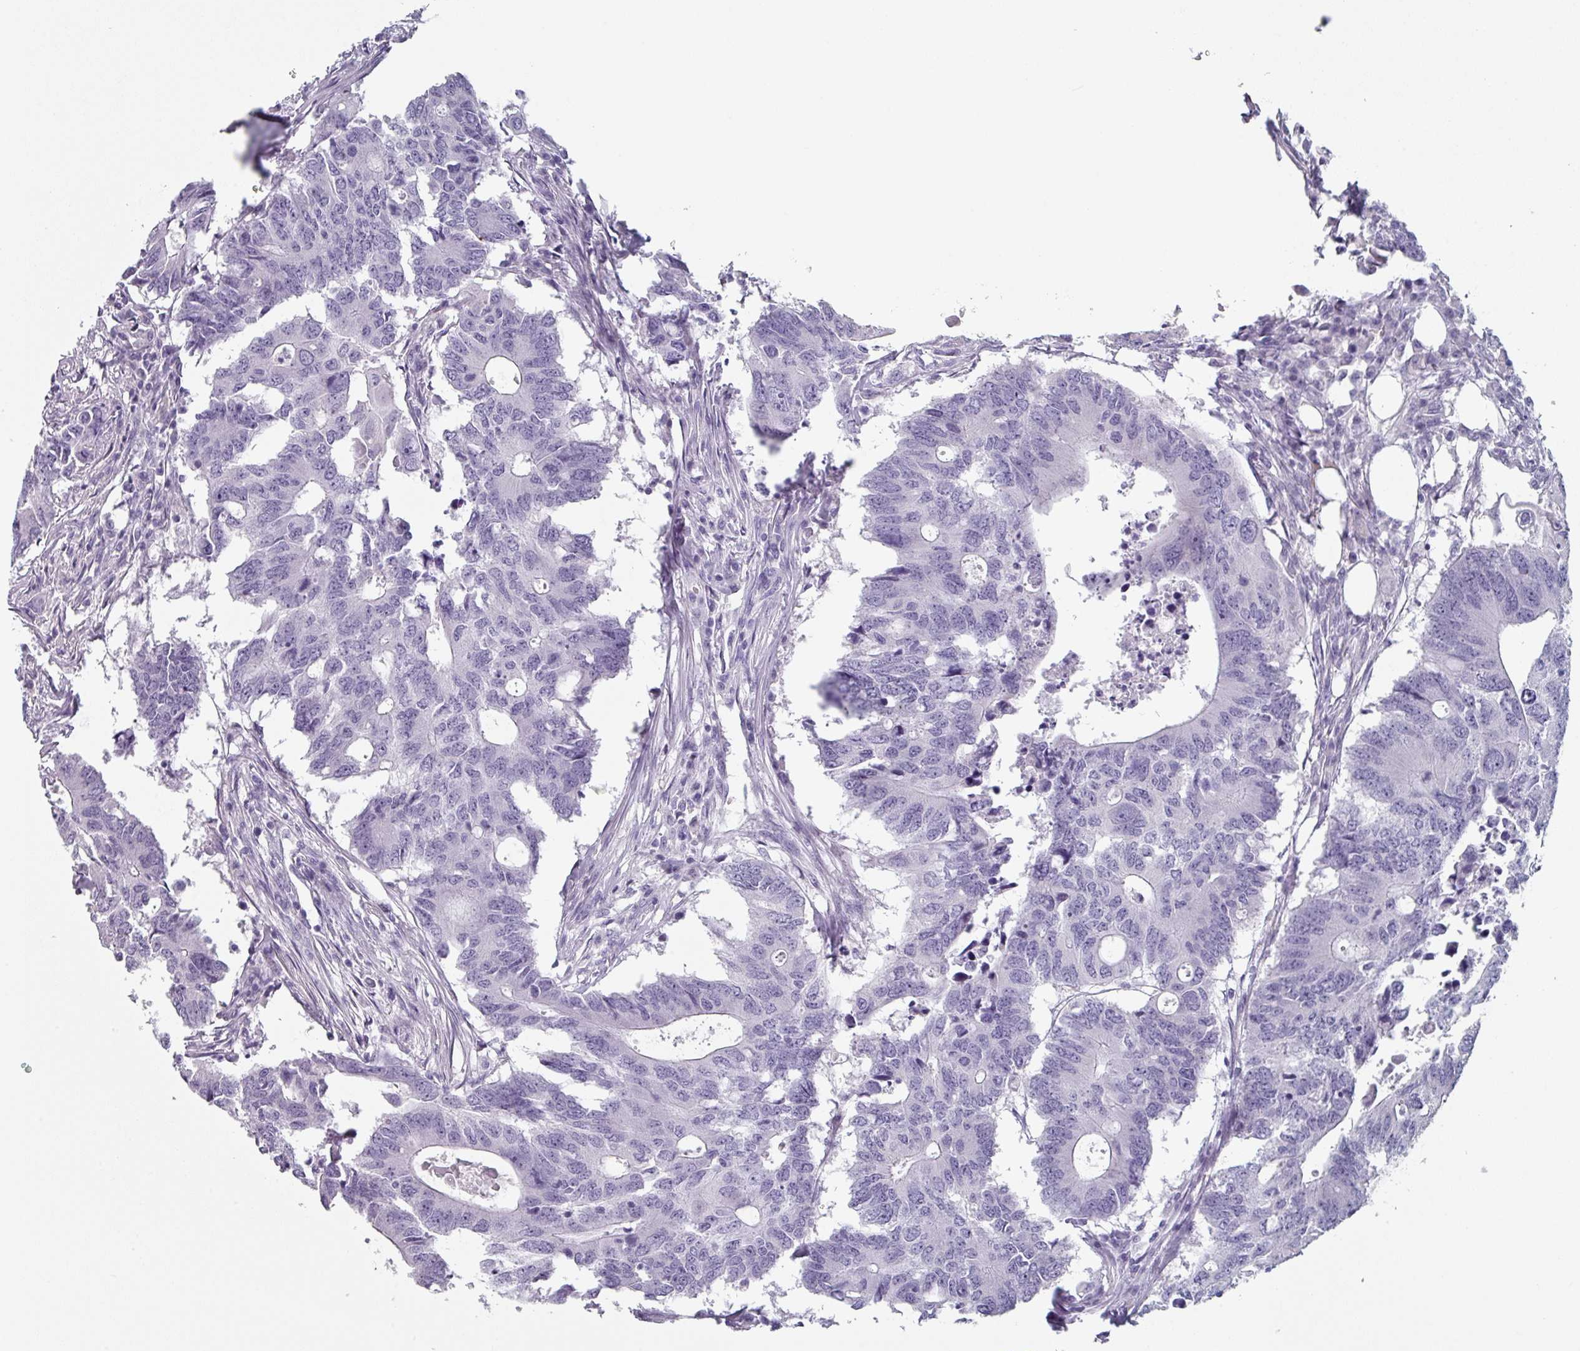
{"staining": {"intensity": "negative", "quantity": "none", "location": "none"}, "tissue": "colorectal cancer", "cell_type": "Tumor cells", "image_type": "cancer", "snomed": [{"axis": "morphology", "description": "Adenocarcinoma, NOS"}, {"axis": "topography", "description": "Colon"}], "caption": "Tumor cells show no significant positivity in colorectal cancer (adenocarcinoma).", "gene": "SLC35G2", "patient": {"sex": "male", "age": 71}}